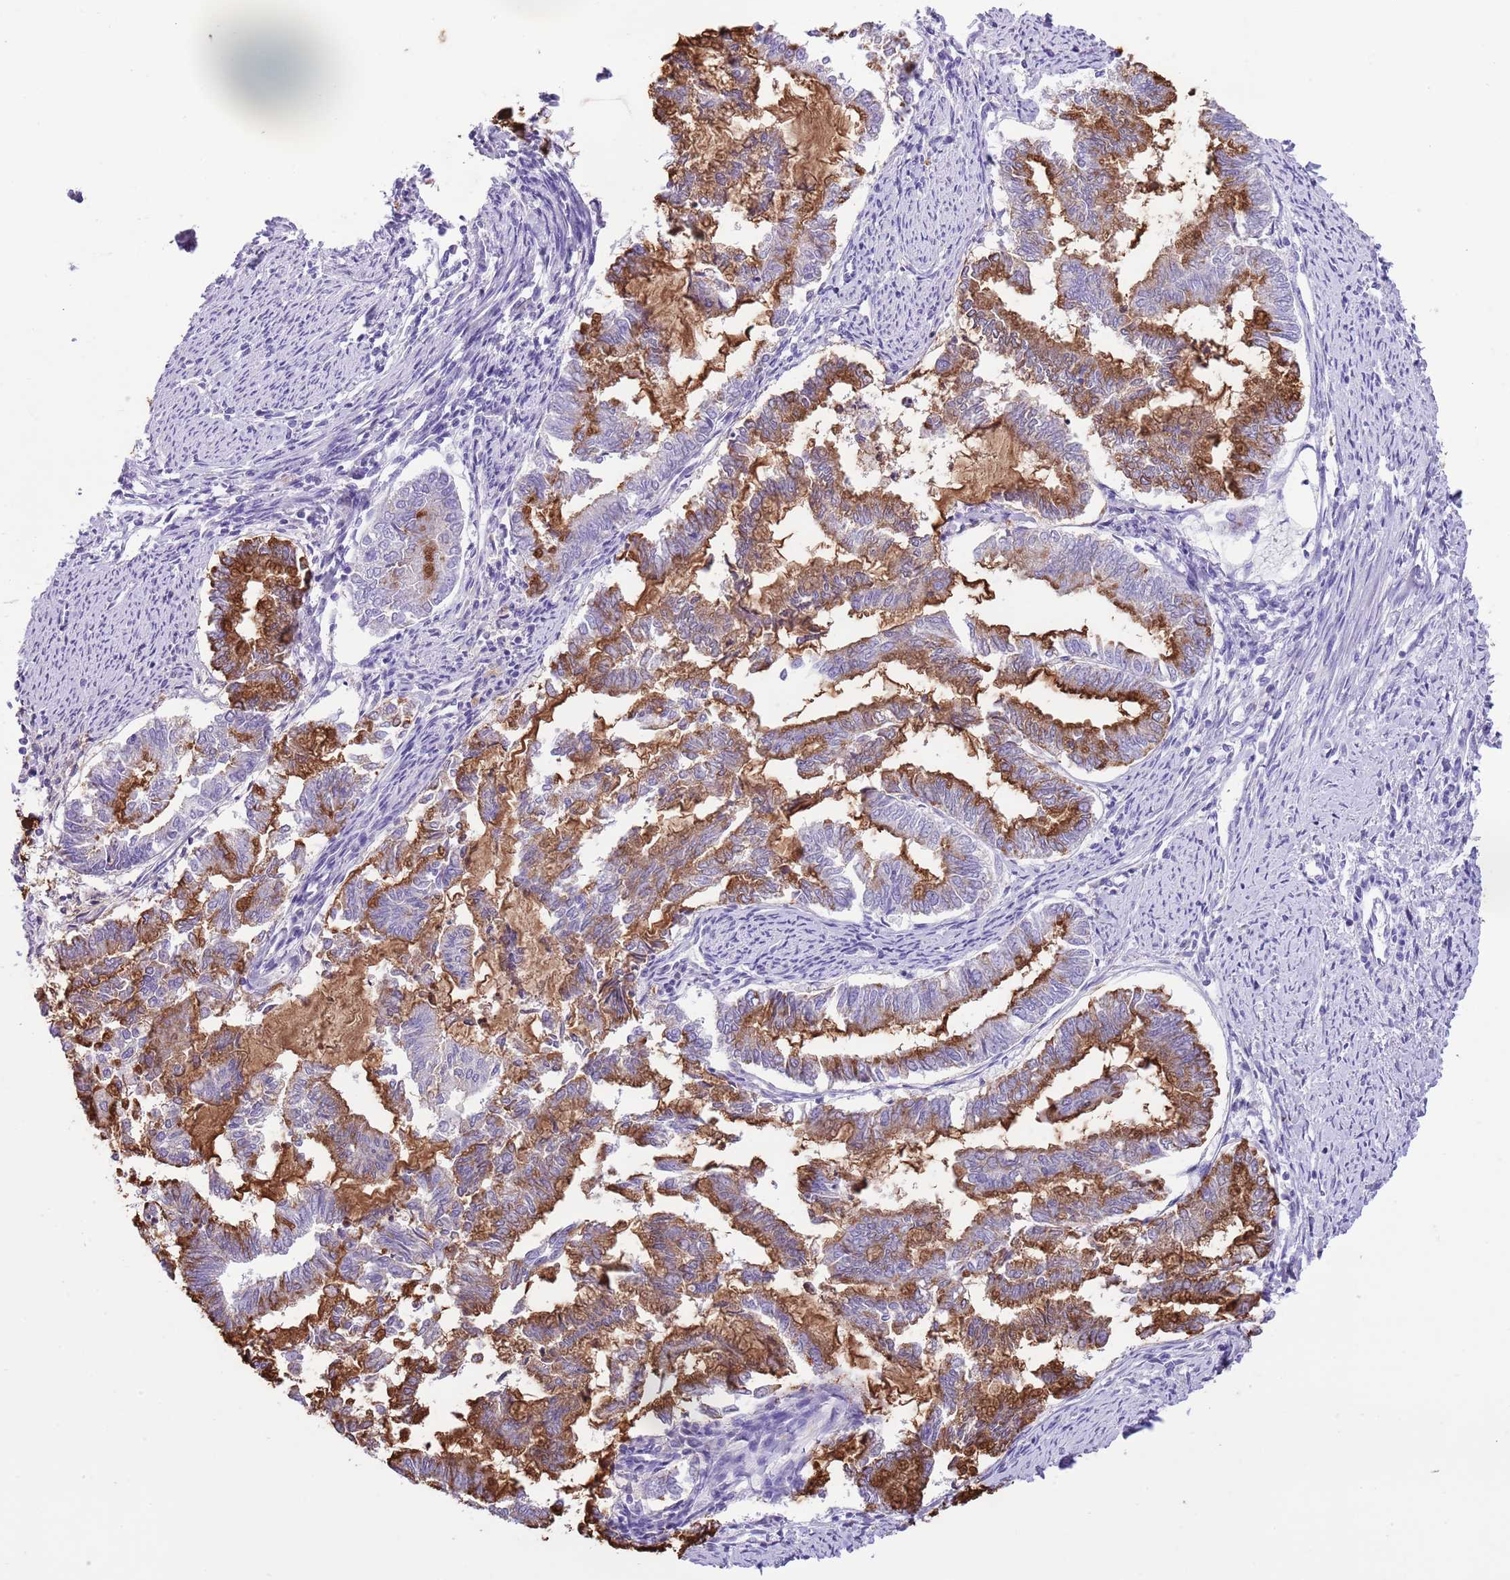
{"staining": {"intensity": "moderate", "quantity": "25%-75%", "location": "cytoplasmic/membranous"}, "tissue": "endometrial cancer", "cell_type": "Tumor cells", "image_type": "cancer", "snomed": [{"axis": "morphology", "description": "Adenocarcinoma, NOS"}, {"axis": "topography", "description": "Endometrium"}], "caption": "This is an image of immunohistochemistry staining of adenocarcinoma (endometrial), which shows moderate positivity in the cytoplasmic/membranous of tumor cells.", "gene": "OR2Z1", "patient": {"sex": "female", "age": 79}}